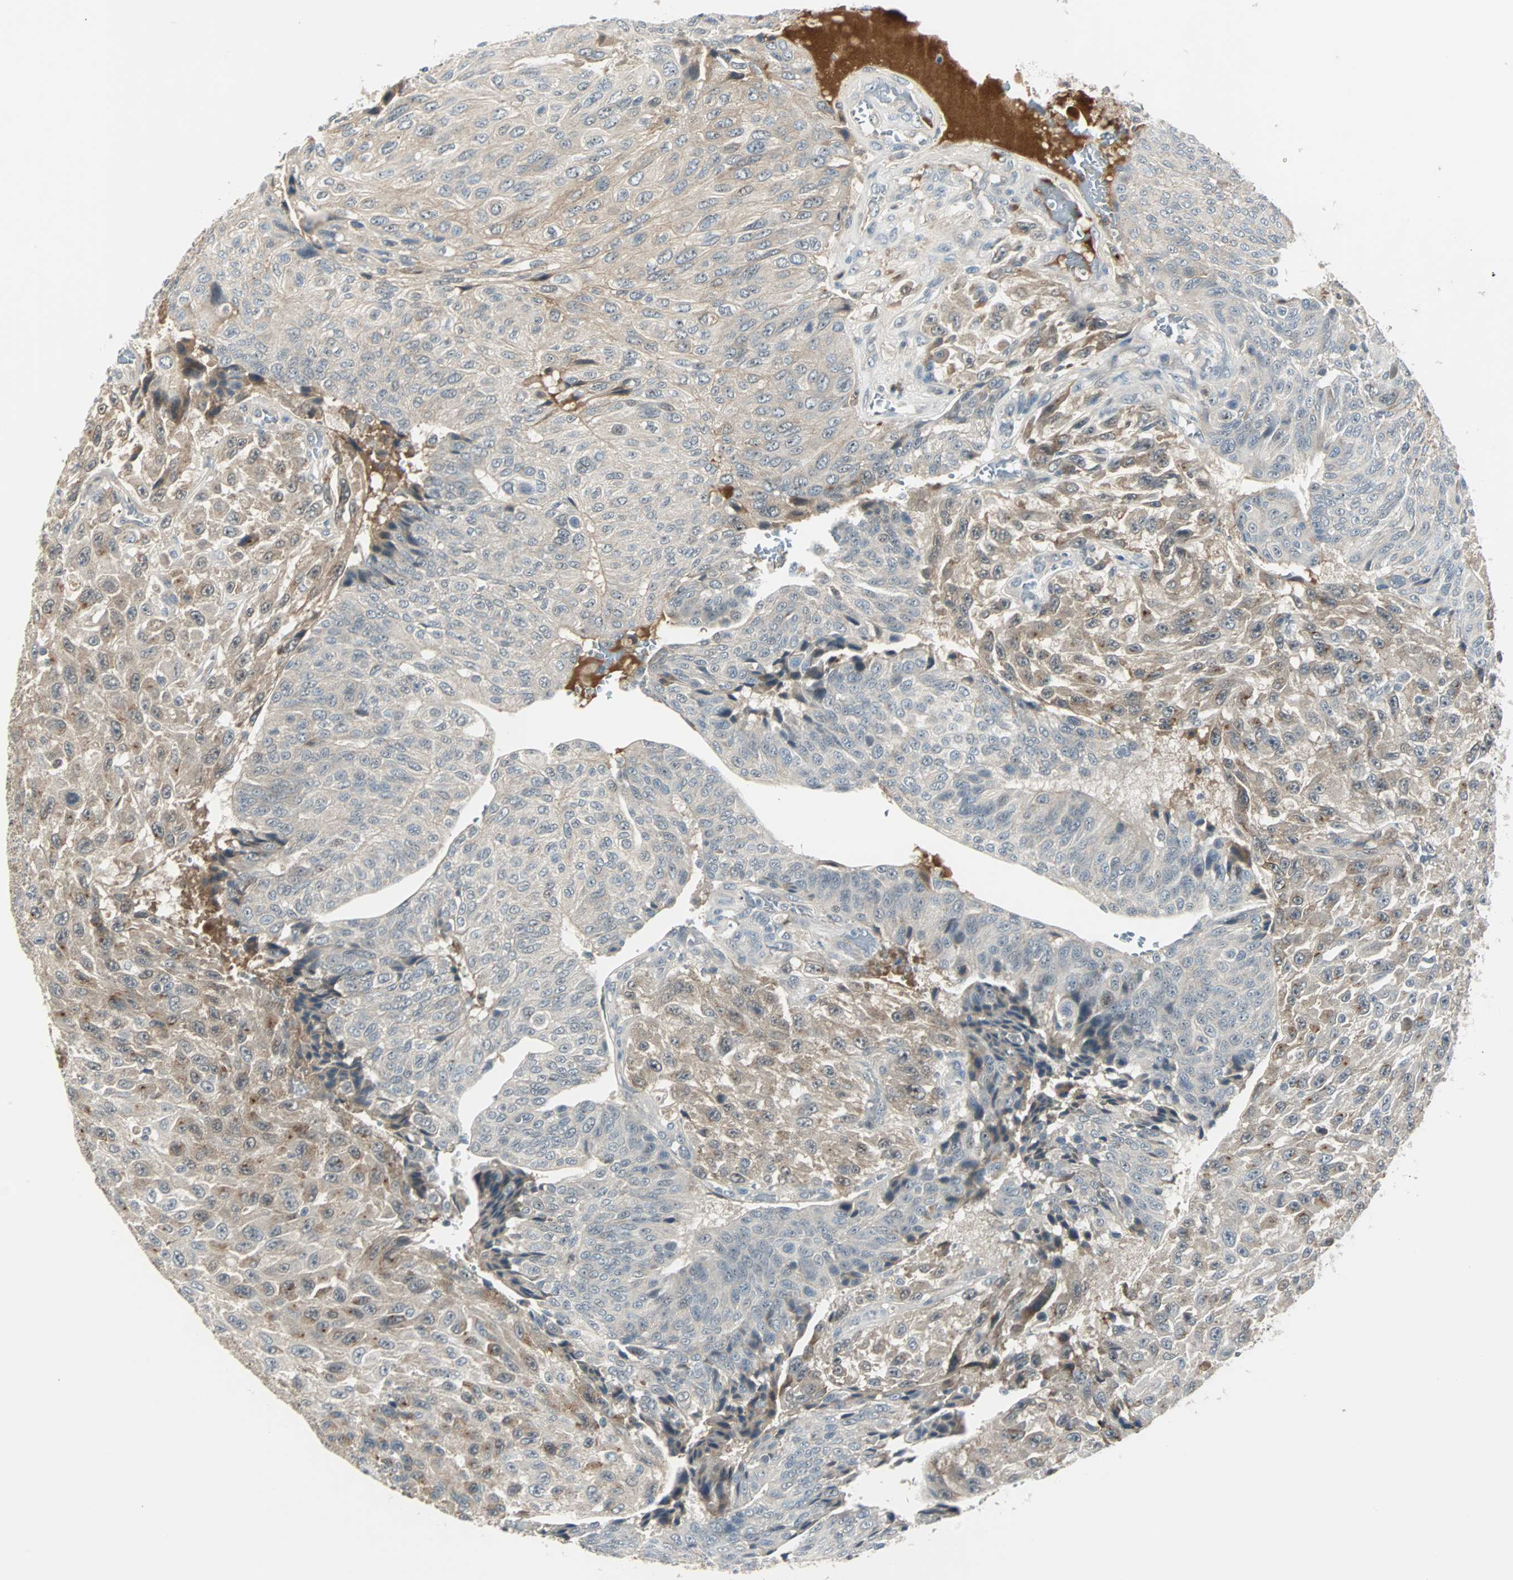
{"staining": {"intensity": "moderate", "quantity": "<25%", "location": "cytoplasmic/membranous"}, "tissue": "urothelial cancer", "cell_type": "Tumor cells", "image_type": "cancer", "snomed": [{"axis": "morphology", "description": "Urothelial carcinoma, High grade"}, {"axis": "topography", "description": "Urinary bladder"}], "caption": "Human urothelial cancer stained with a protein marker displays moderate staining in tumor cells.", "gene": "FHL2", "patient": {"sex": "male", "age": 66}}